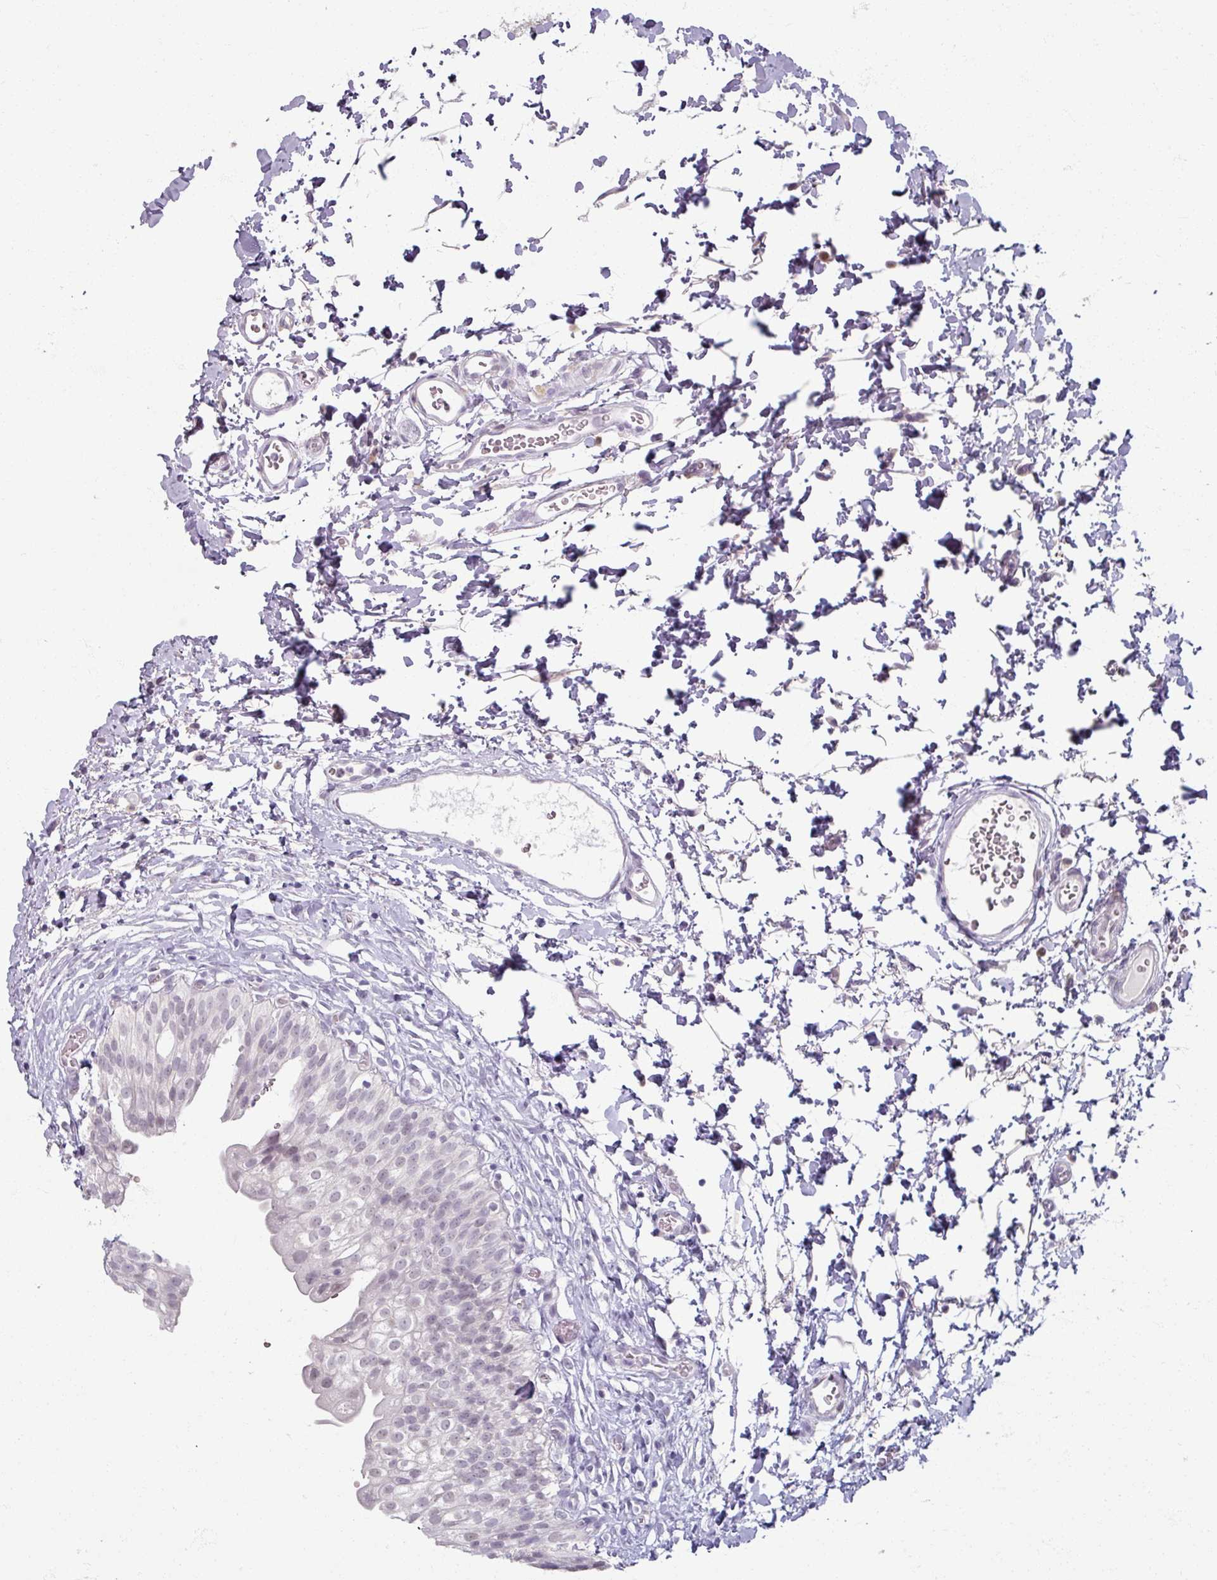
{"staining": {"intensity": "negative", "quantity": "none", "location": "none"}, "tissue": "urinary bladder", "cell_type": "Urothelial cells", "image_type": "normal", "snomed": [{"axis": "morphology", "description": "Normal tissue, NOS"}, {"axis": "topography", "description": "Urinary bladder"}], "caption": "Immunohistochemistry photomicrograph of benign urinary bladder stained for a protein (brown), which exhibits no expression in urothelial cells.", "gene": "SOX11", "patient": {"sex": "male", "age": 51}}